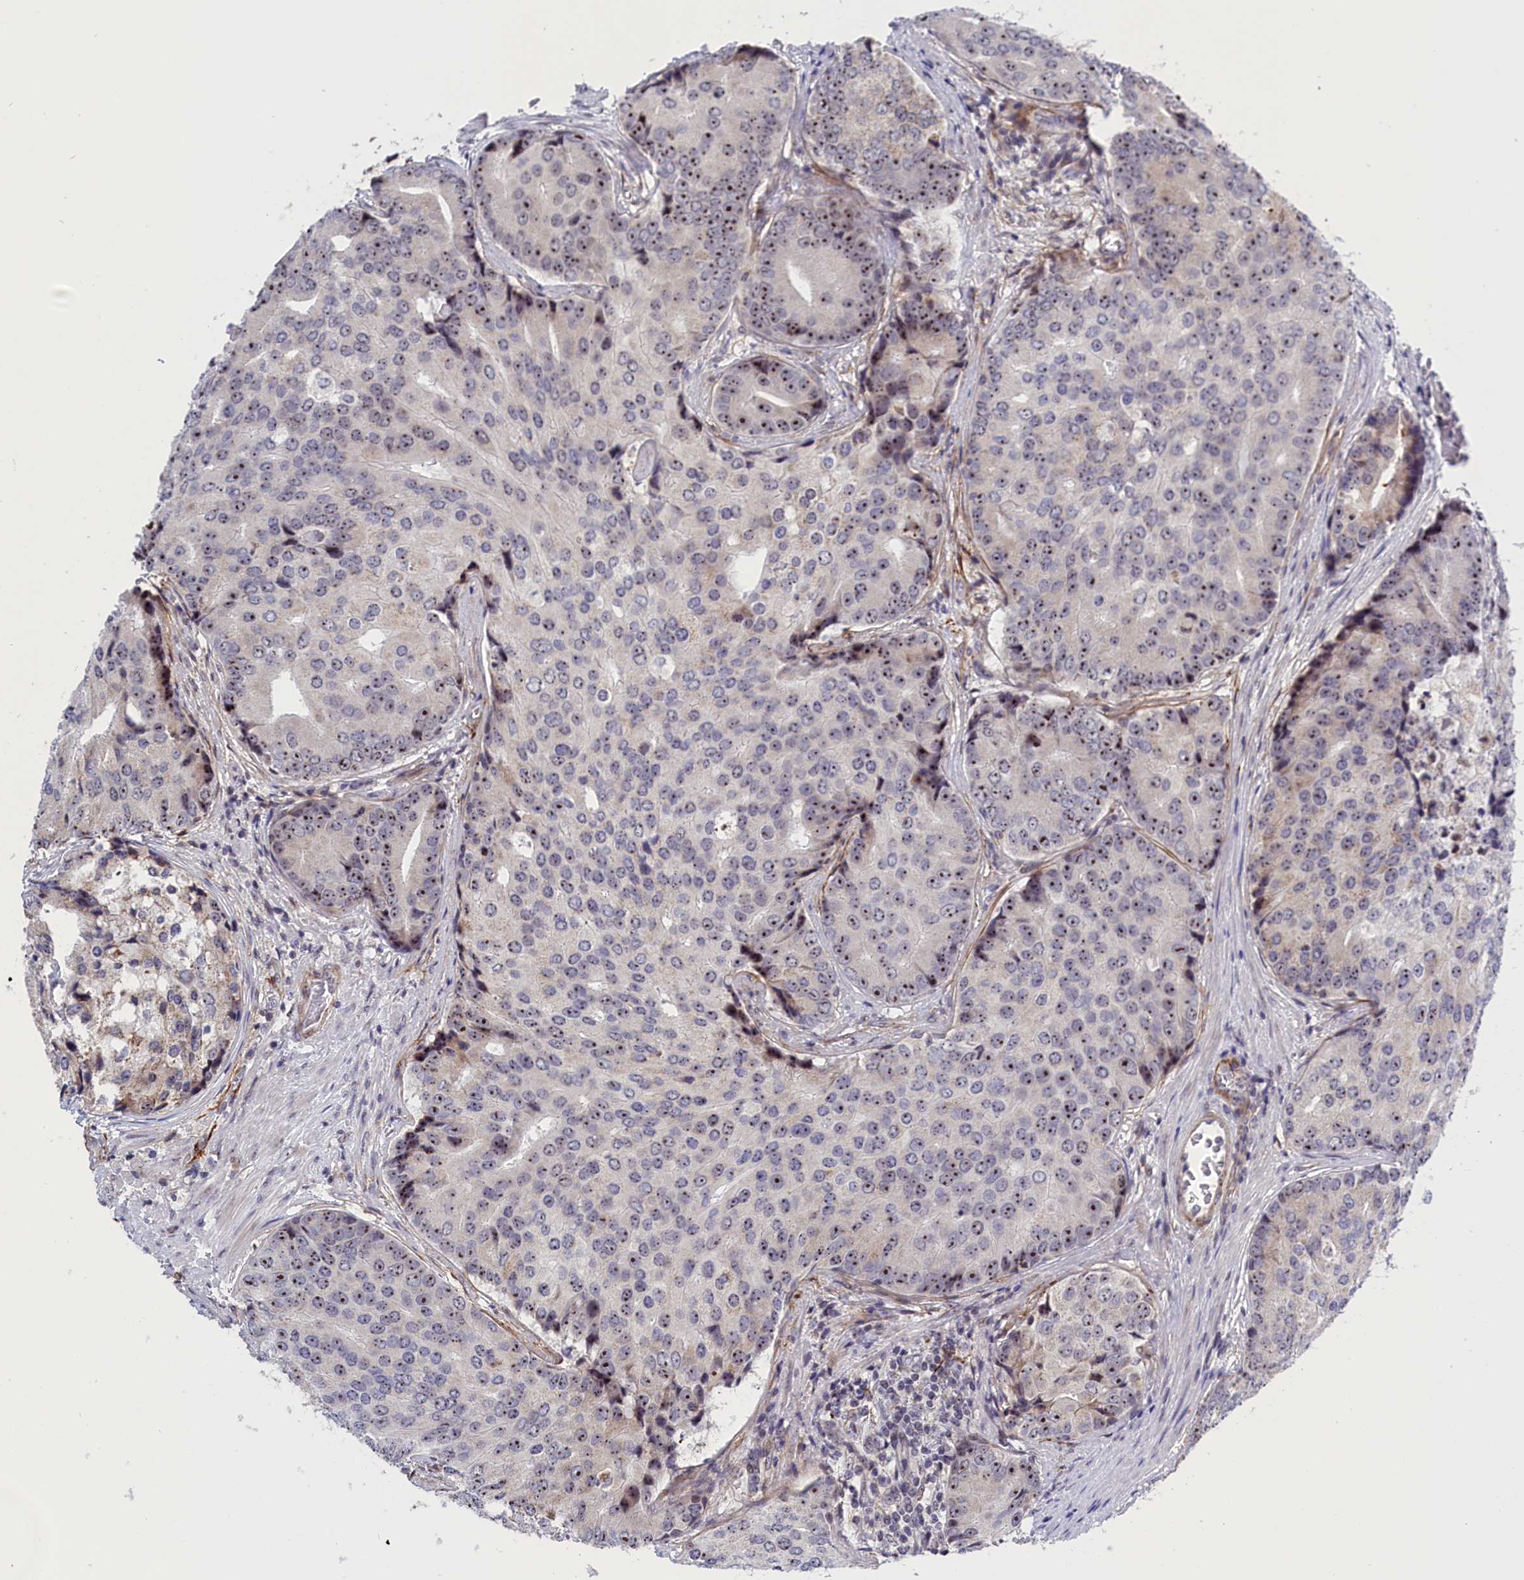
{"staining": {"intensity": "strong", "quantity": "25%-75%", "location": "nuclear"}, "tissue": "prostate cancer", "cell_type": "Tumor cells", "image_type": "cancer", "snomed": [{"axis": "morphology", "description": "Adenocarcinoma, High grade"}, {"axis": "topography", "description": "Prostate"}], "caption": "Protein expression analysis of human prostate cancer reveals strong nuclear expression in about 25%-75% of tumor cells.", "gene": "PPAN", "patient": {"sex": "male", "age": 62}}